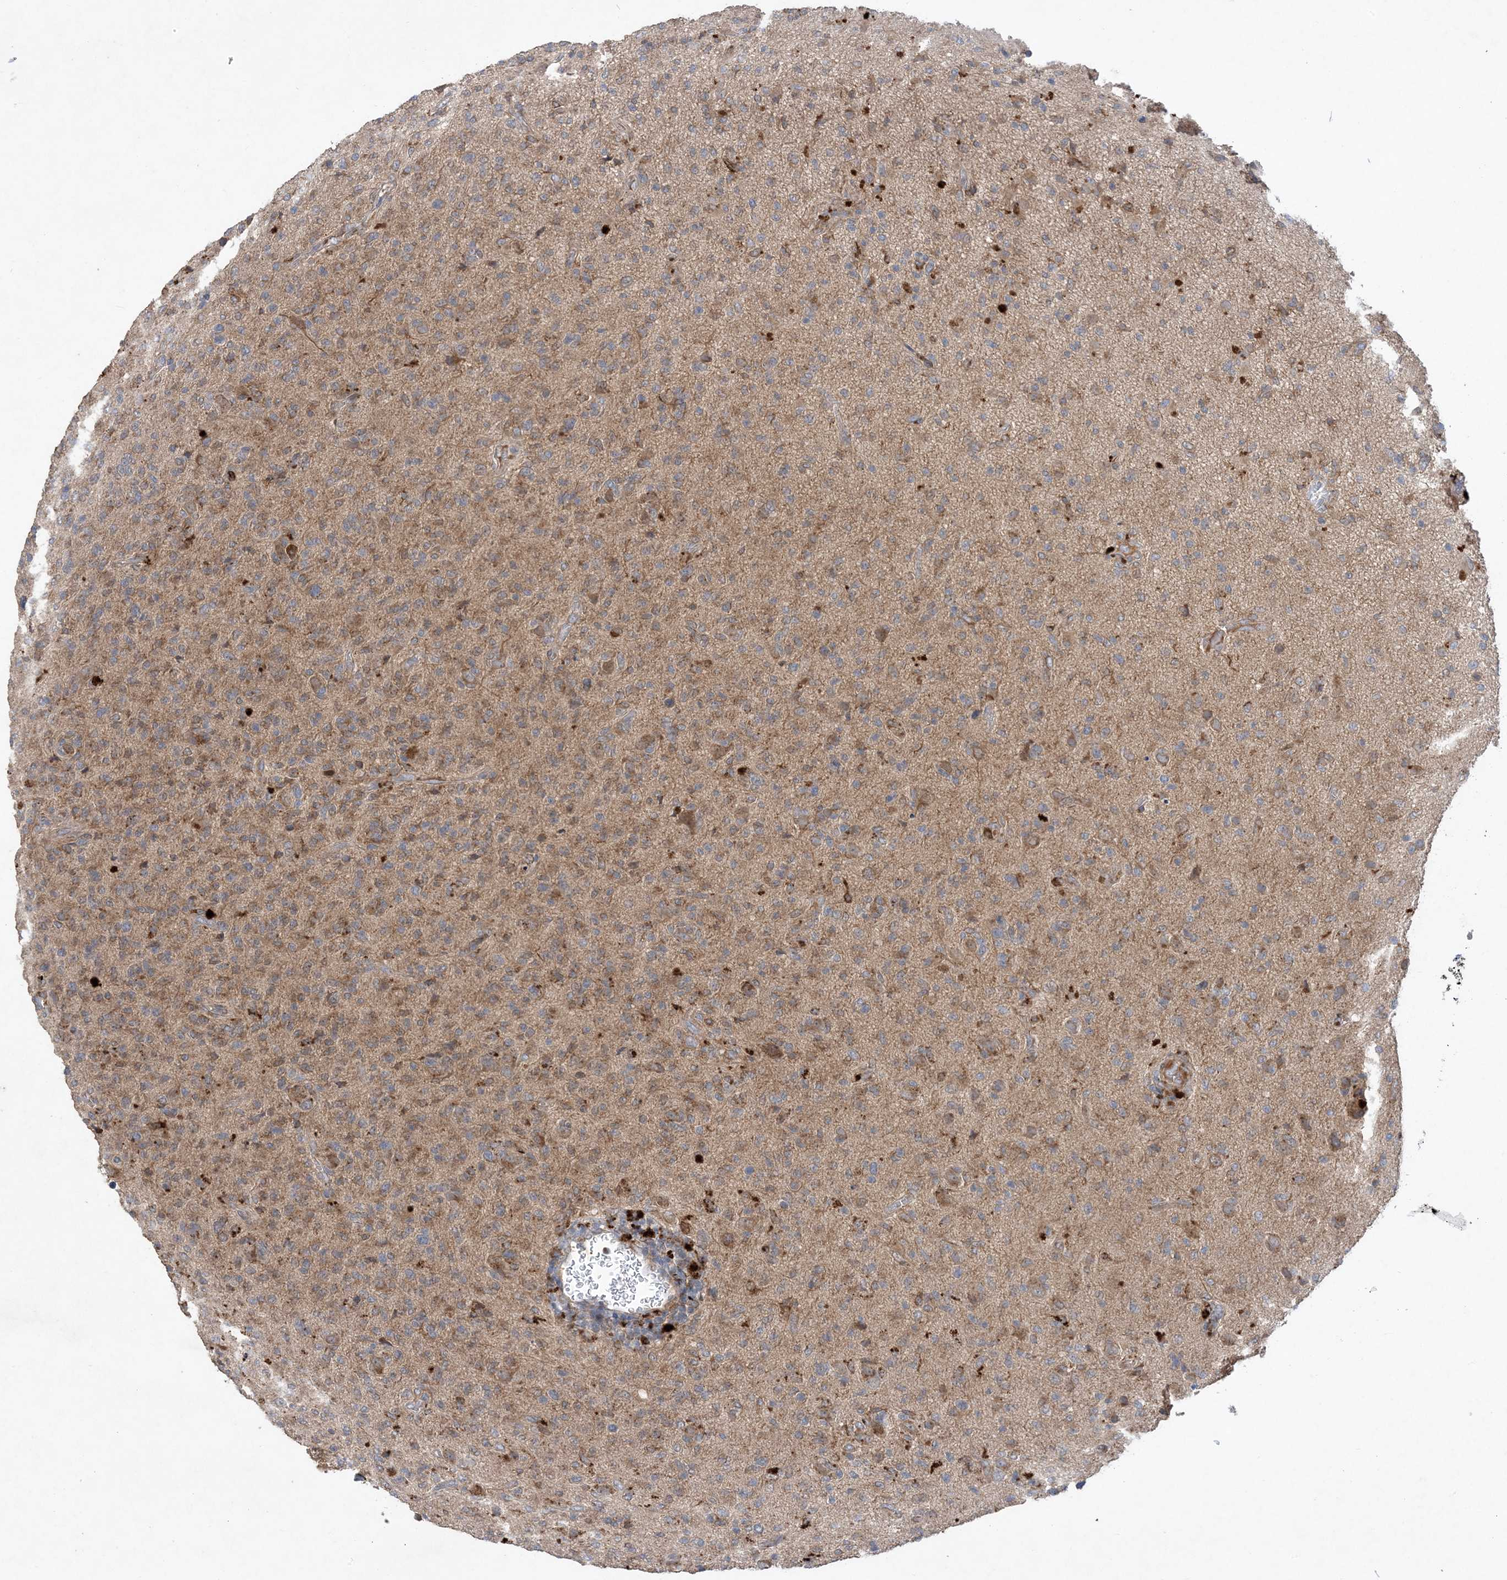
{"staining": {"intensity": "weak", "quantity": "25%-75%", "location": "cytoplasmic/membranous"}, "tissue": "glioma", "cell_type": "Tumor cells", "image_type": "cancer", "snomed": [{"axis": "morphology", "description": "Glioma, malignant, High grade"}, {"axis": "topography", "description": "Brain"}], "caption": "The immunohistochemical stain labels weak cytoplasmic/membranous expression in tumor cells of glioma tissue. Nuclei are stained in blue.", "gene": "MASP2", "patient": {"sex": "female", "age": 57}}